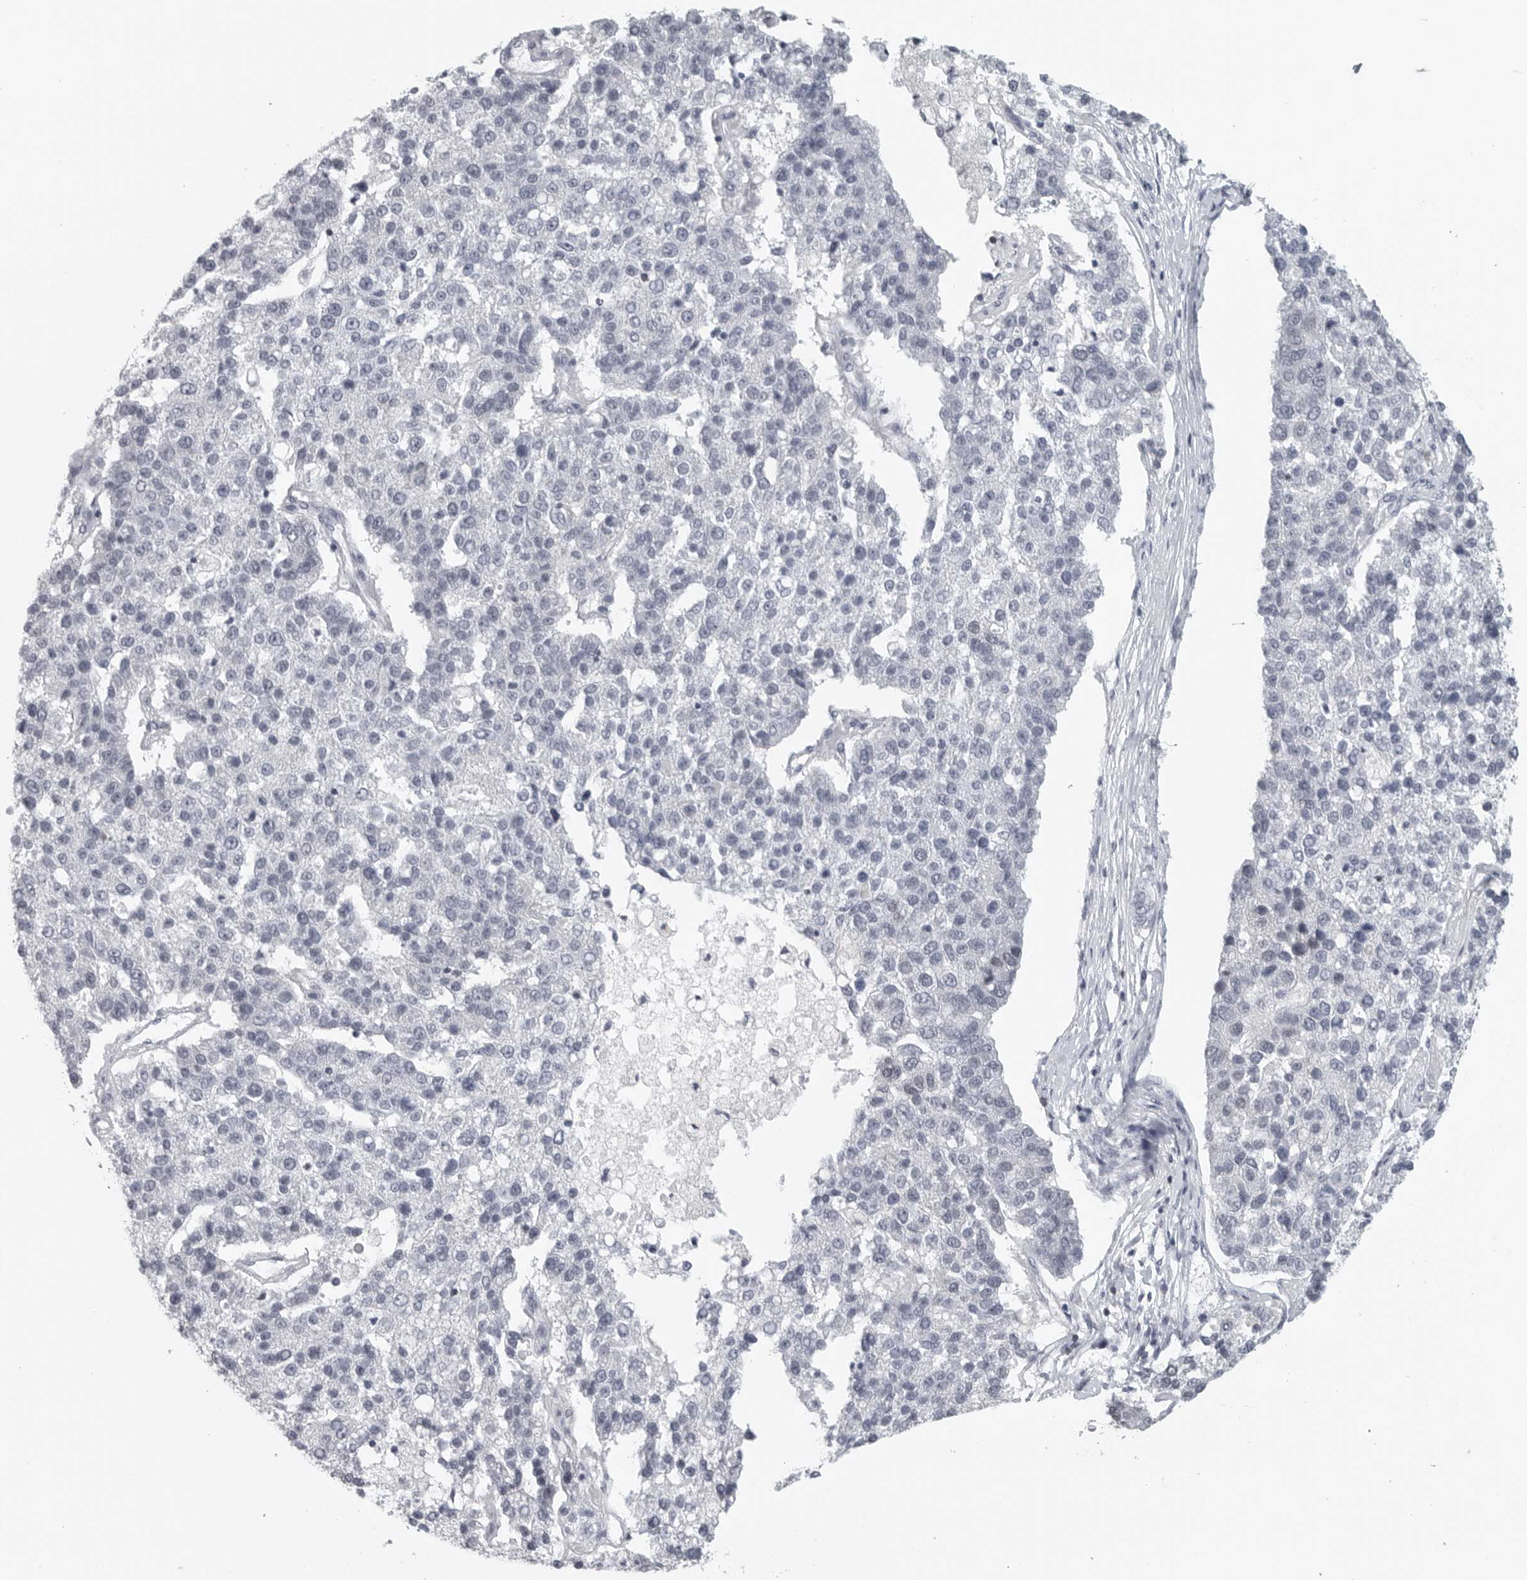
{"staining": {"intensity": "negative", "quantity": "none", "location": "none"}, "tissue": "pancreatic cancer", "cell_type": "Tumor cells", "image_type": "cancer", "snomed": [{"axis": "morphology", "description": "Adenocarcinoma, NOS"}, {"axis": "topography", "description": "Pancreas"}], "caption": "IHC of human pancreatic cancer (adenocarcinoma) shows no expression in tumor cells.", "gene": "SATB2", "patient": {"sex": "female", "age": 61}}